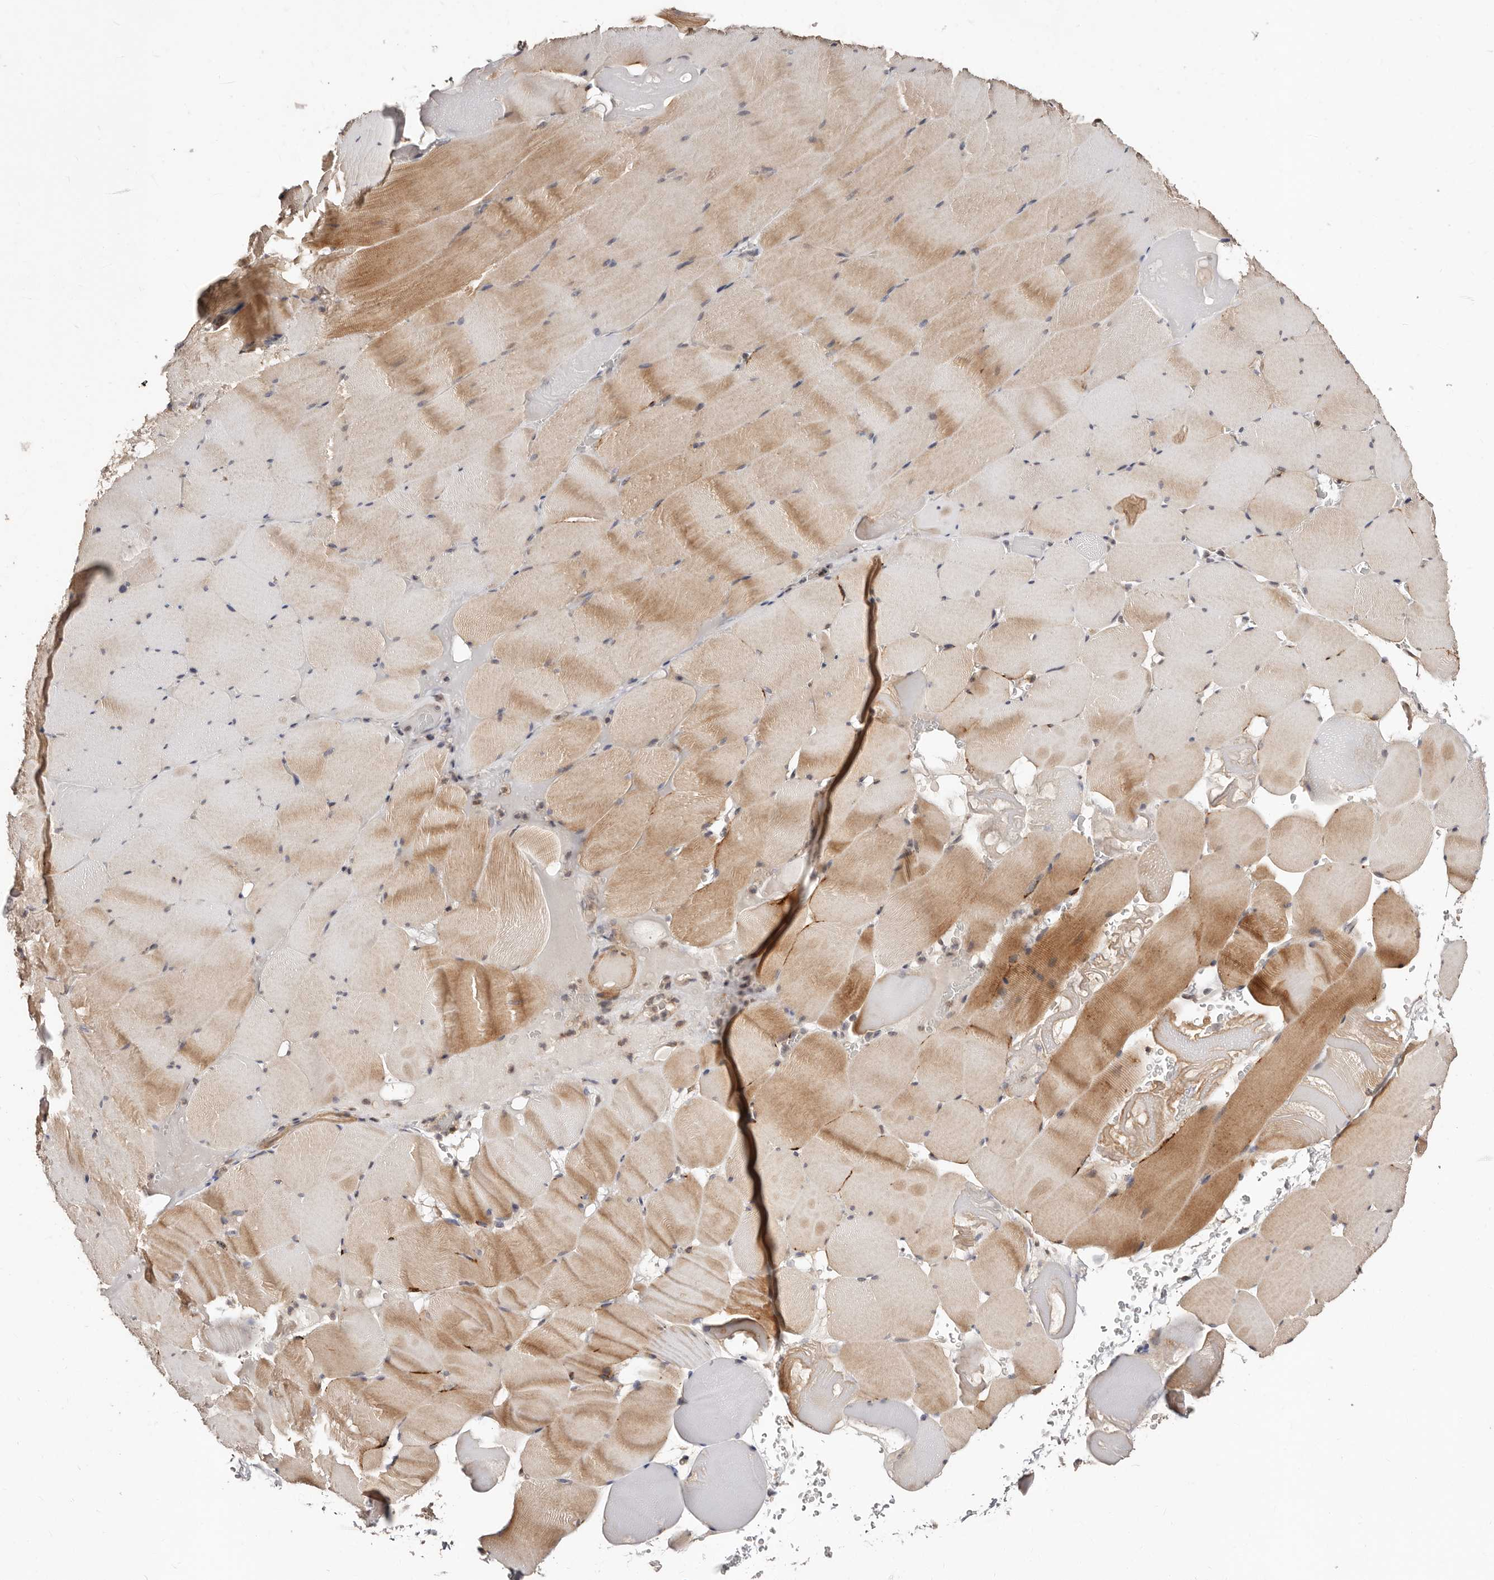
{"staining": {"intensity": "moderate", "quantity": "<25%", "location": "cytoplasmic/membranous"}, "tissue": "skeletal muscle", "cell_type": "Myocytes", "image_type": "normal", "snomed": [{"axis": "morphology", "description": "Normal tissue, NOS"}, {"axis": "topography", "description": "Skeletal muscle"}], "caption": "This histopathology image exhibits normal skeletal muscle stained with immunohistochemistry (IHC) to label a protein in brown. The cytoplasmic/membranous of myocytes show moderate positivity for the protein. Nuclei are counter-stained blue.", "gene": "APOL6", "patient": {"sex": "male", "age": 62}}